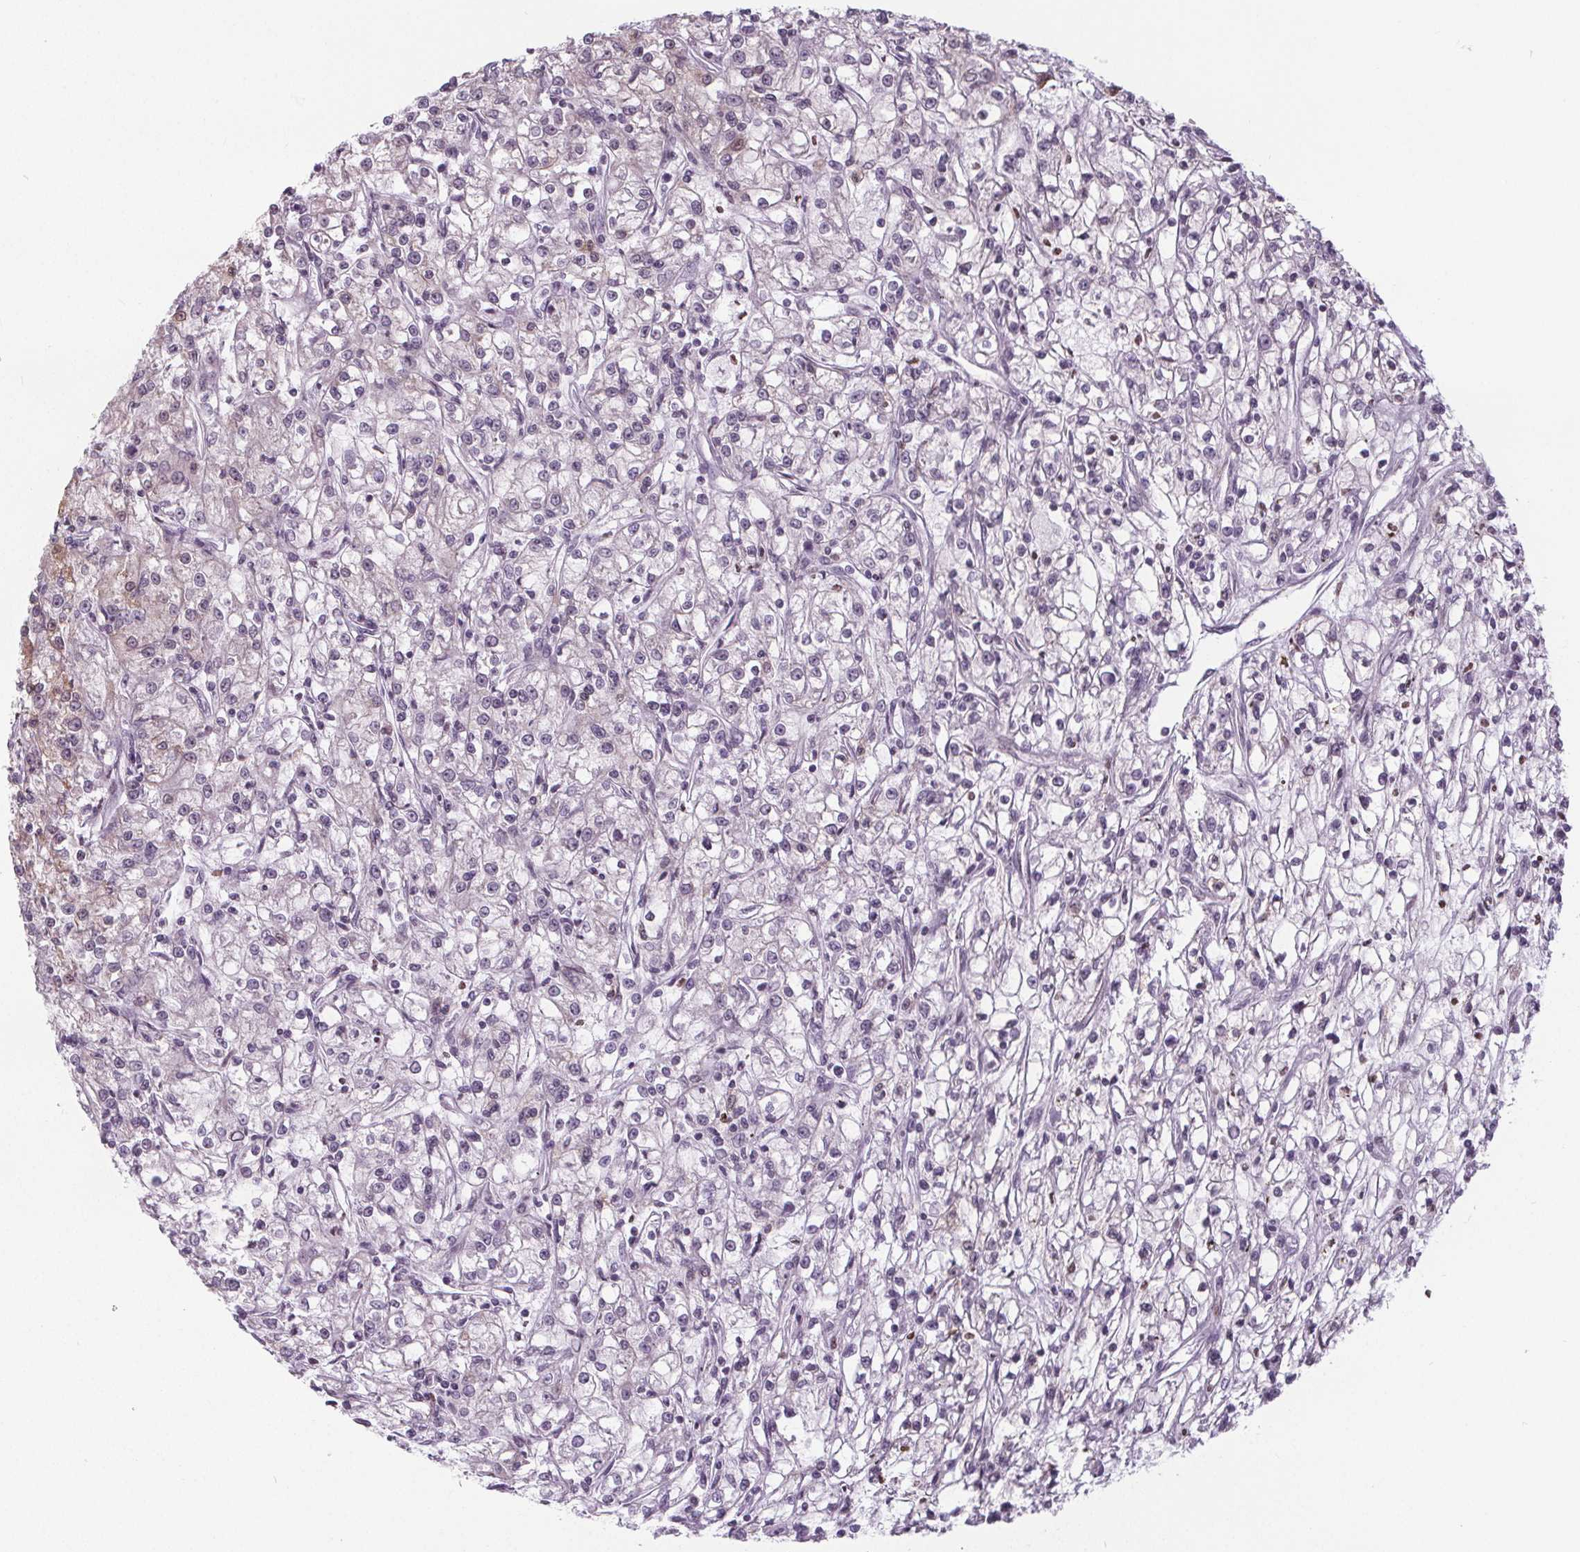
{"staining": {"intensity": "weak", "quantity": "25%-75%", "location": "nuclear"}, "tissue": "renal cancer", "cell_type": "Tumor cells", "image_type": "cancer", "snomed": [{"axis": "morphology", "description": "Adenocarcinoma, NOS"}, {"axis": "topography", "description": "Kidney"}], "caption": "The image reveals staining of renal cancer (adenocarcinoma), revealing weak nuclear protein positivity (brown color) within tumor cells. (brown staining indicates protein expression, while blue staining denotes nuclei).", "gene": "NOLC1", "patient": {"sex": "female", "age": 59}}